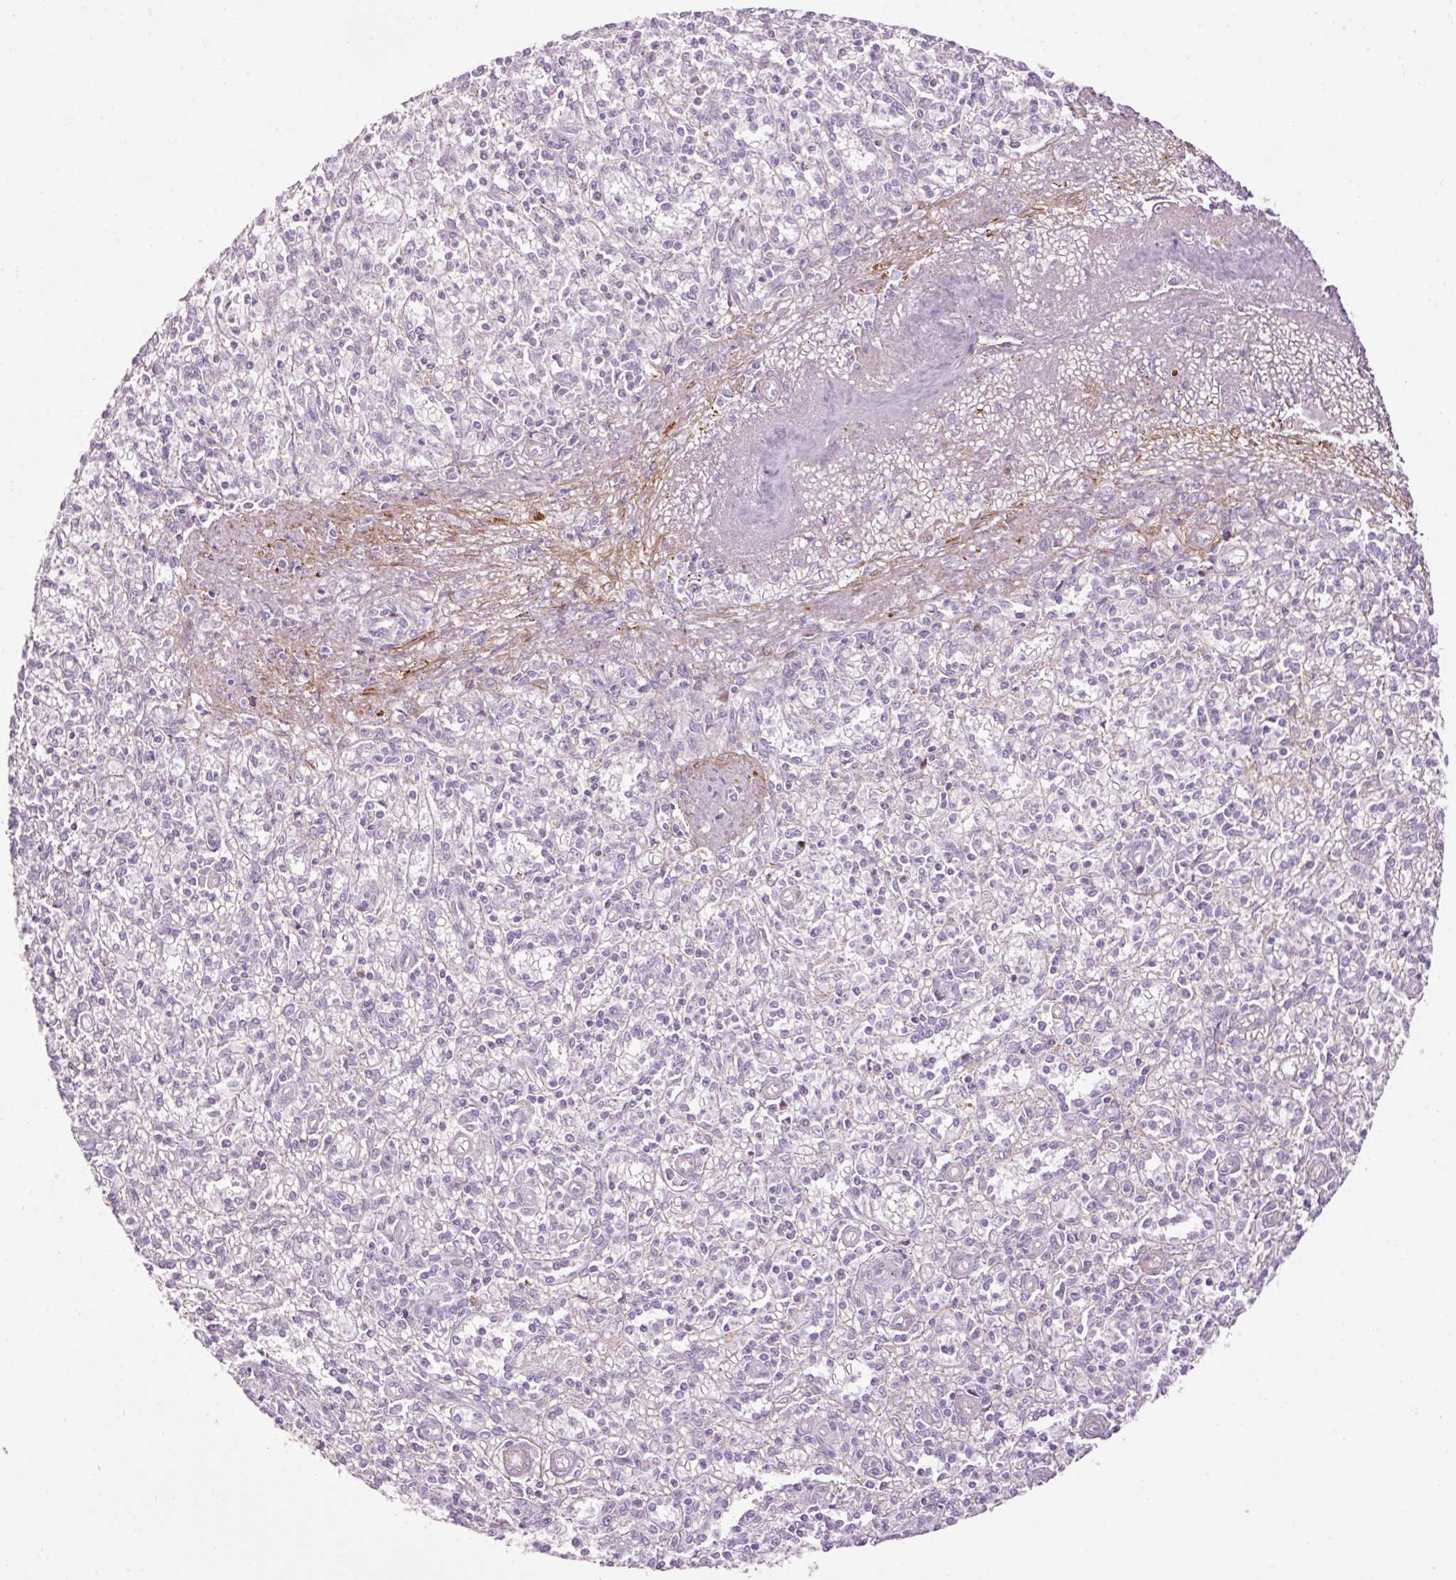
{"staining": {"intensity": "negative", "quantity": "none", "location": "none"}, "tissue": "spleen", "cell_type": "Cells in red pulp", "image_type": "normal", "snomed": [{"axis": "morphology", "description": "Normal tissue, NOS"}, {"axis": "topography", "description": "Spleen"}], "caption": "This is an immunohistochemistry (IHC) photomicrograph of unremarkable spleen. There is no staining in cells in red pulp.", "gene": "ANKRD20A1", "patient": {"sex": "female", "age": 70}}